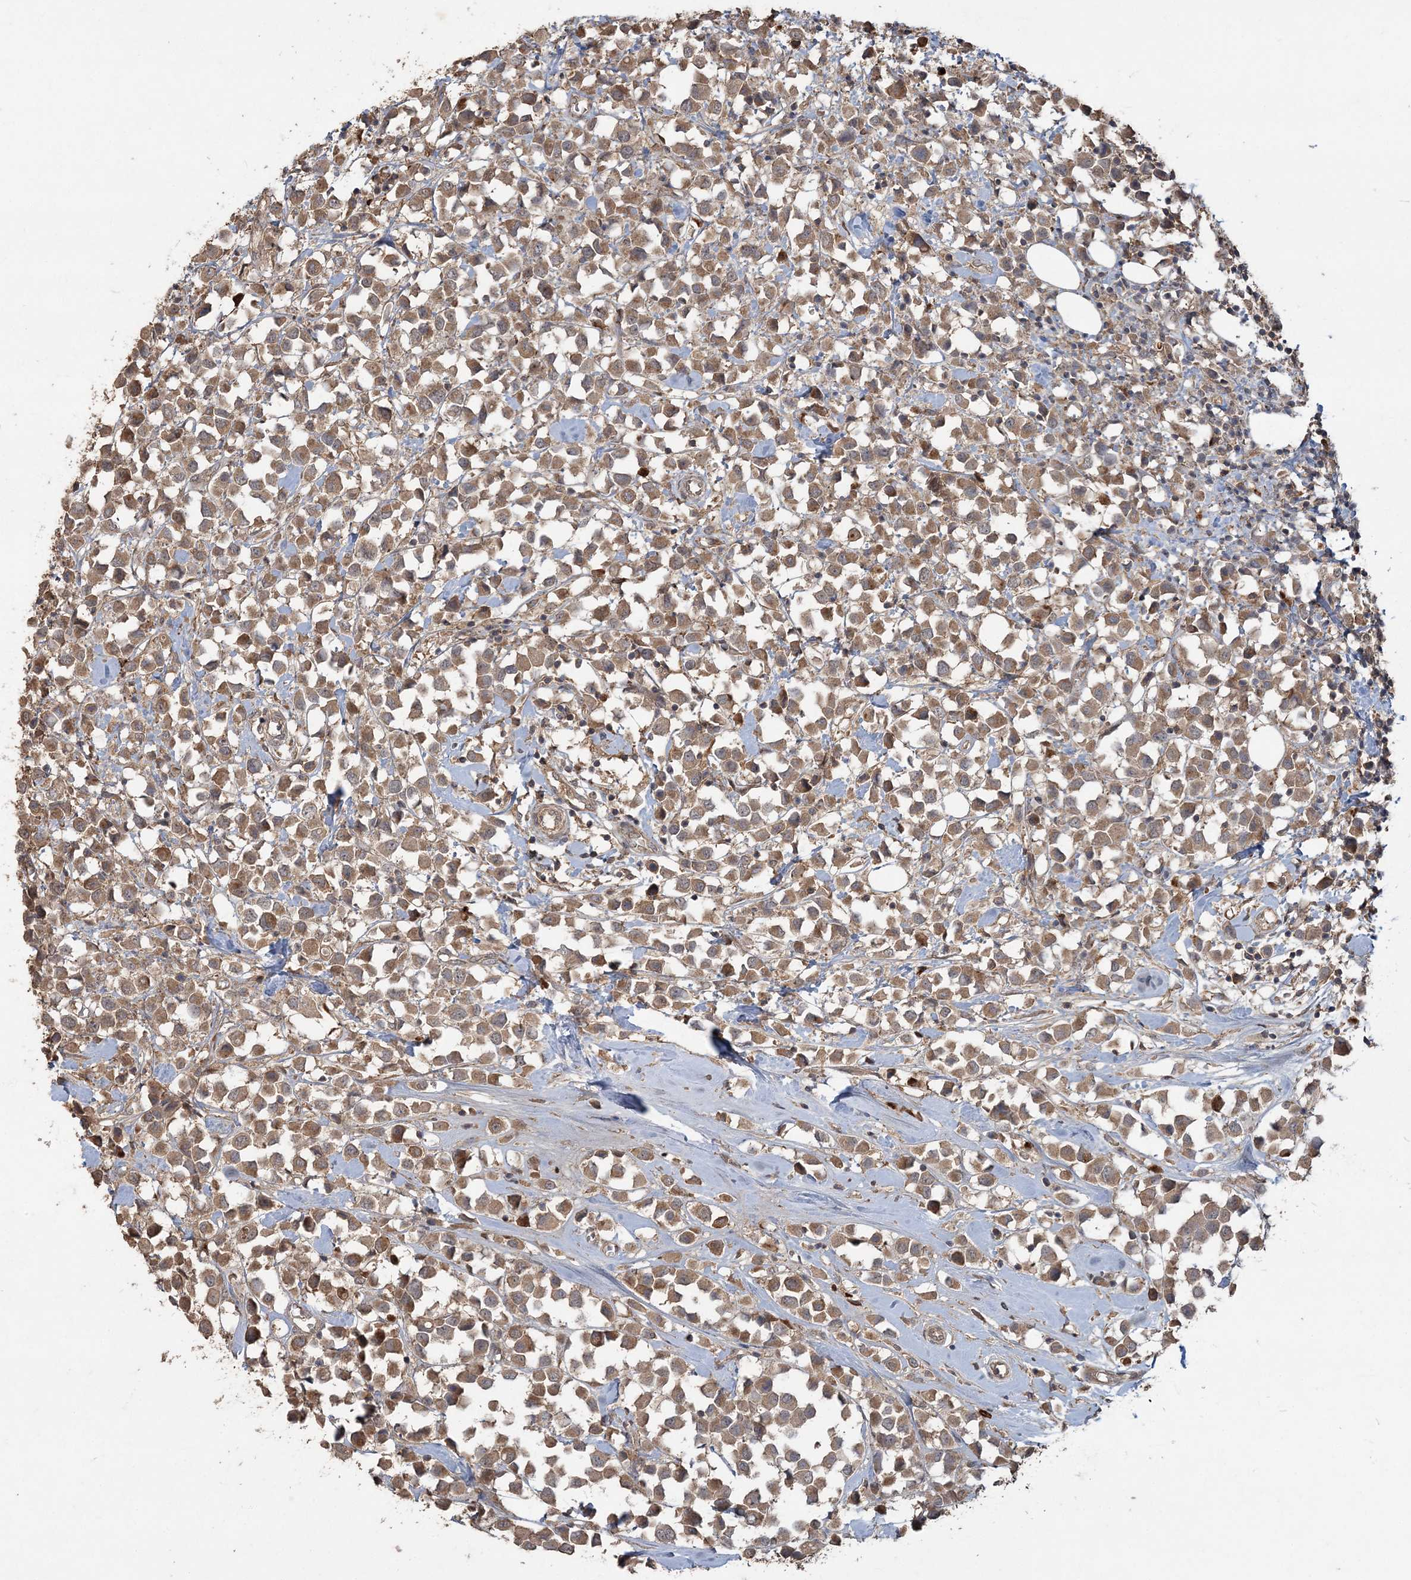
{"staining": {"intensity": "moderate", "quantity": ">75%", "location": "cytoplasmic/membranous"}, "tissue": "breast cancer", "cell_type": "Tumor cells", "image_type": "cancer", "snomed": [{"axis": "morphology", "description": "Duct carcinoma"}, {"axis": "topography", "description": "Breast"}], "caption": "Immunohistochemistry (IHC) micrograph of neoplastic tissue: intraductal carcinoma (breast) stained using immunohistochemistry (IHC) reveals medium levels of moderate protein expression localized specifically in the cytoplasmic/membranous of tumor cells, appearing as a cytoplasmic/membranous brown color.", "gene": "SPRY1", "patient": {"sex": "female", "age": 61}}